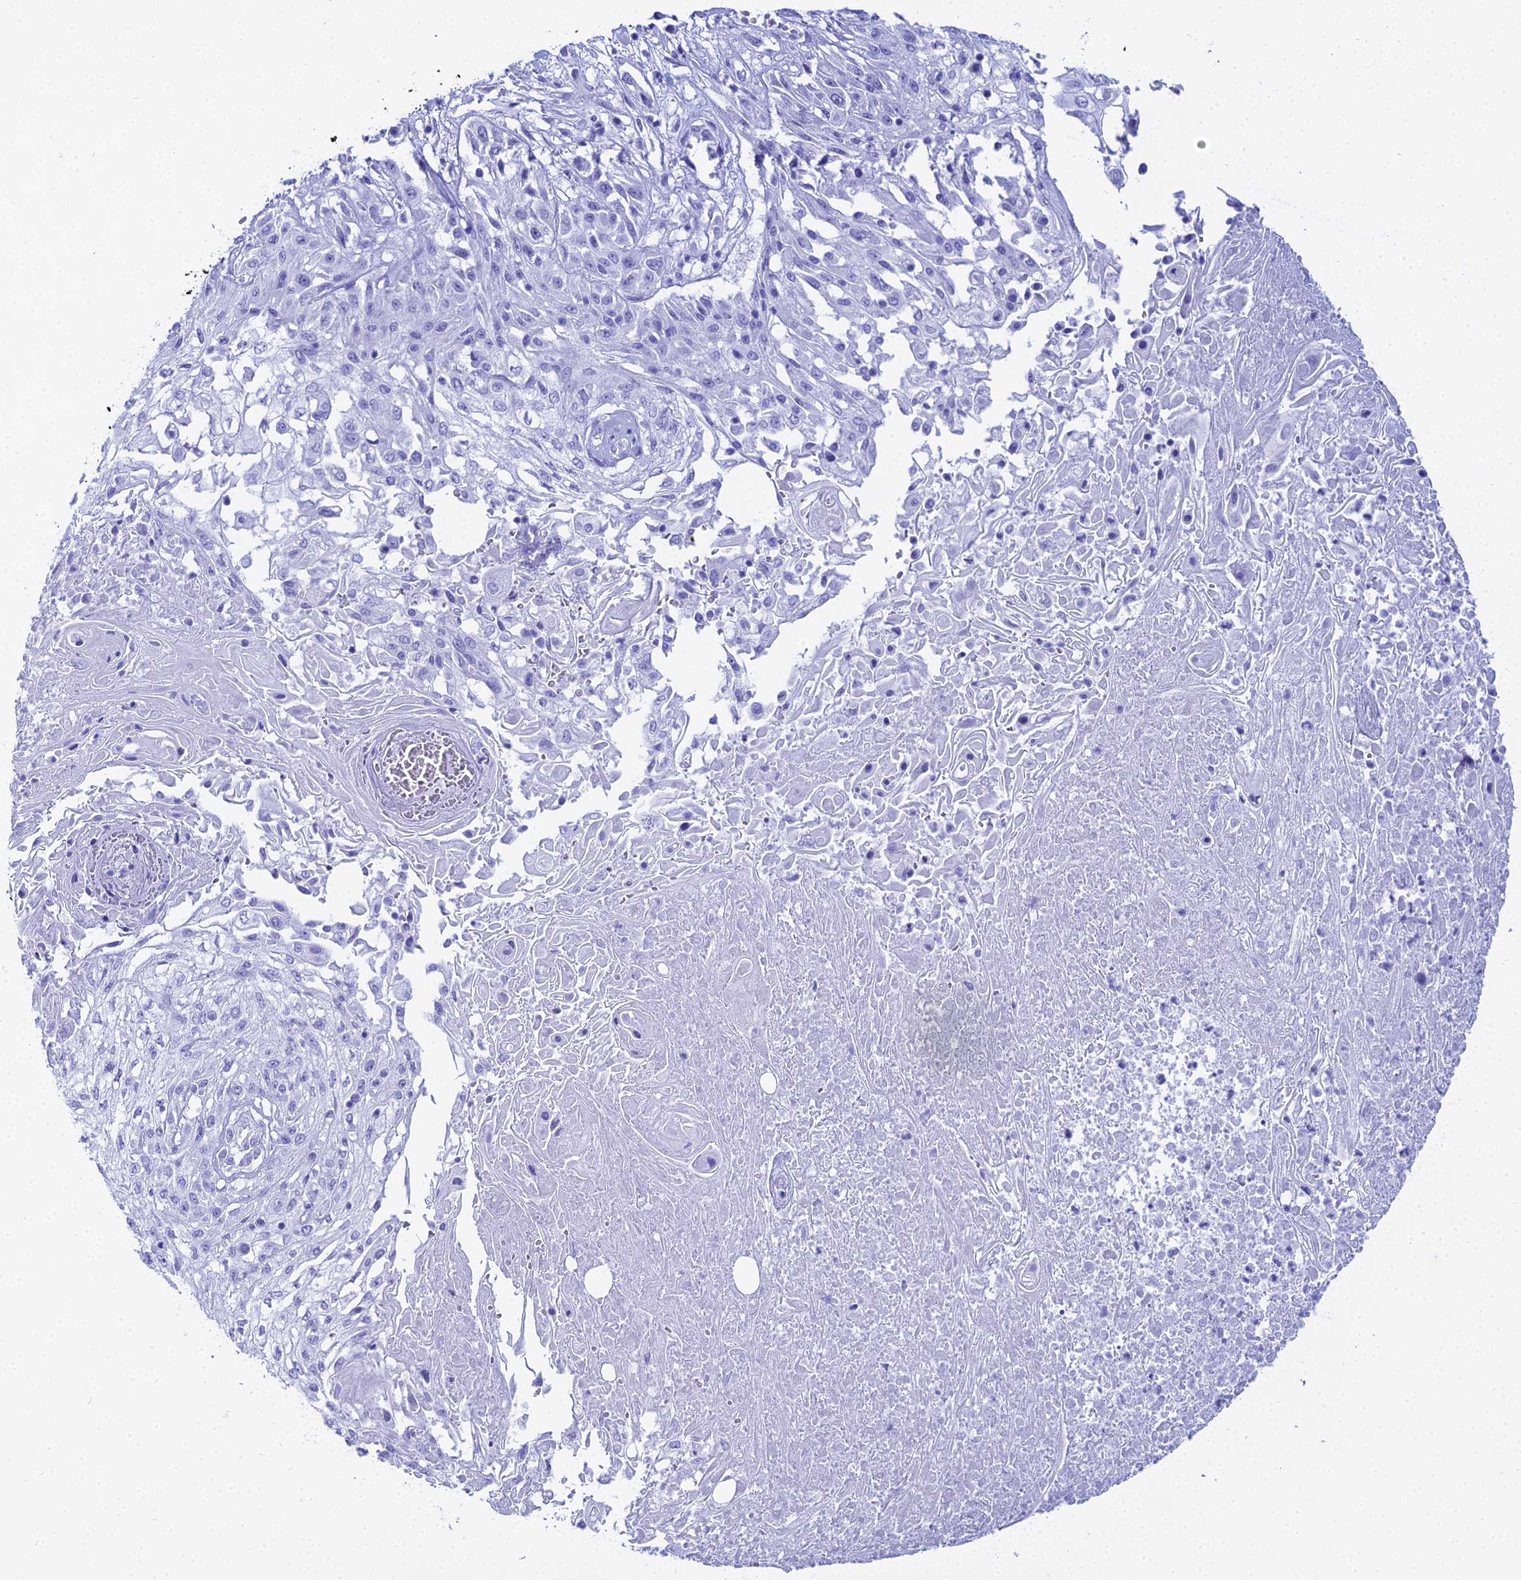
{"staining": {"intensity": "negative", "quantity": "none", "location": "none"}, "tissue": "skin cancer", "cell_type": "Tumor cells", "image_type": "cancer", "snomed": [{"axis": "morphology", "description": "Squamous cell carcinoma, NOS"}, {"axis": "morphology", "description": "Squamous cell carcinoma, metastatic, NOS"}, {"axis": "topography", "description": "Skin"}, {"axis": "topography", "description": "Lymph node"}], "caption": "The immunohistochemistry image has no significant expression in tumor cells of skin squamous cell carcinoma tissue.", "gene": "CGB2", "patient": {"sex": "male", "age": 75}}